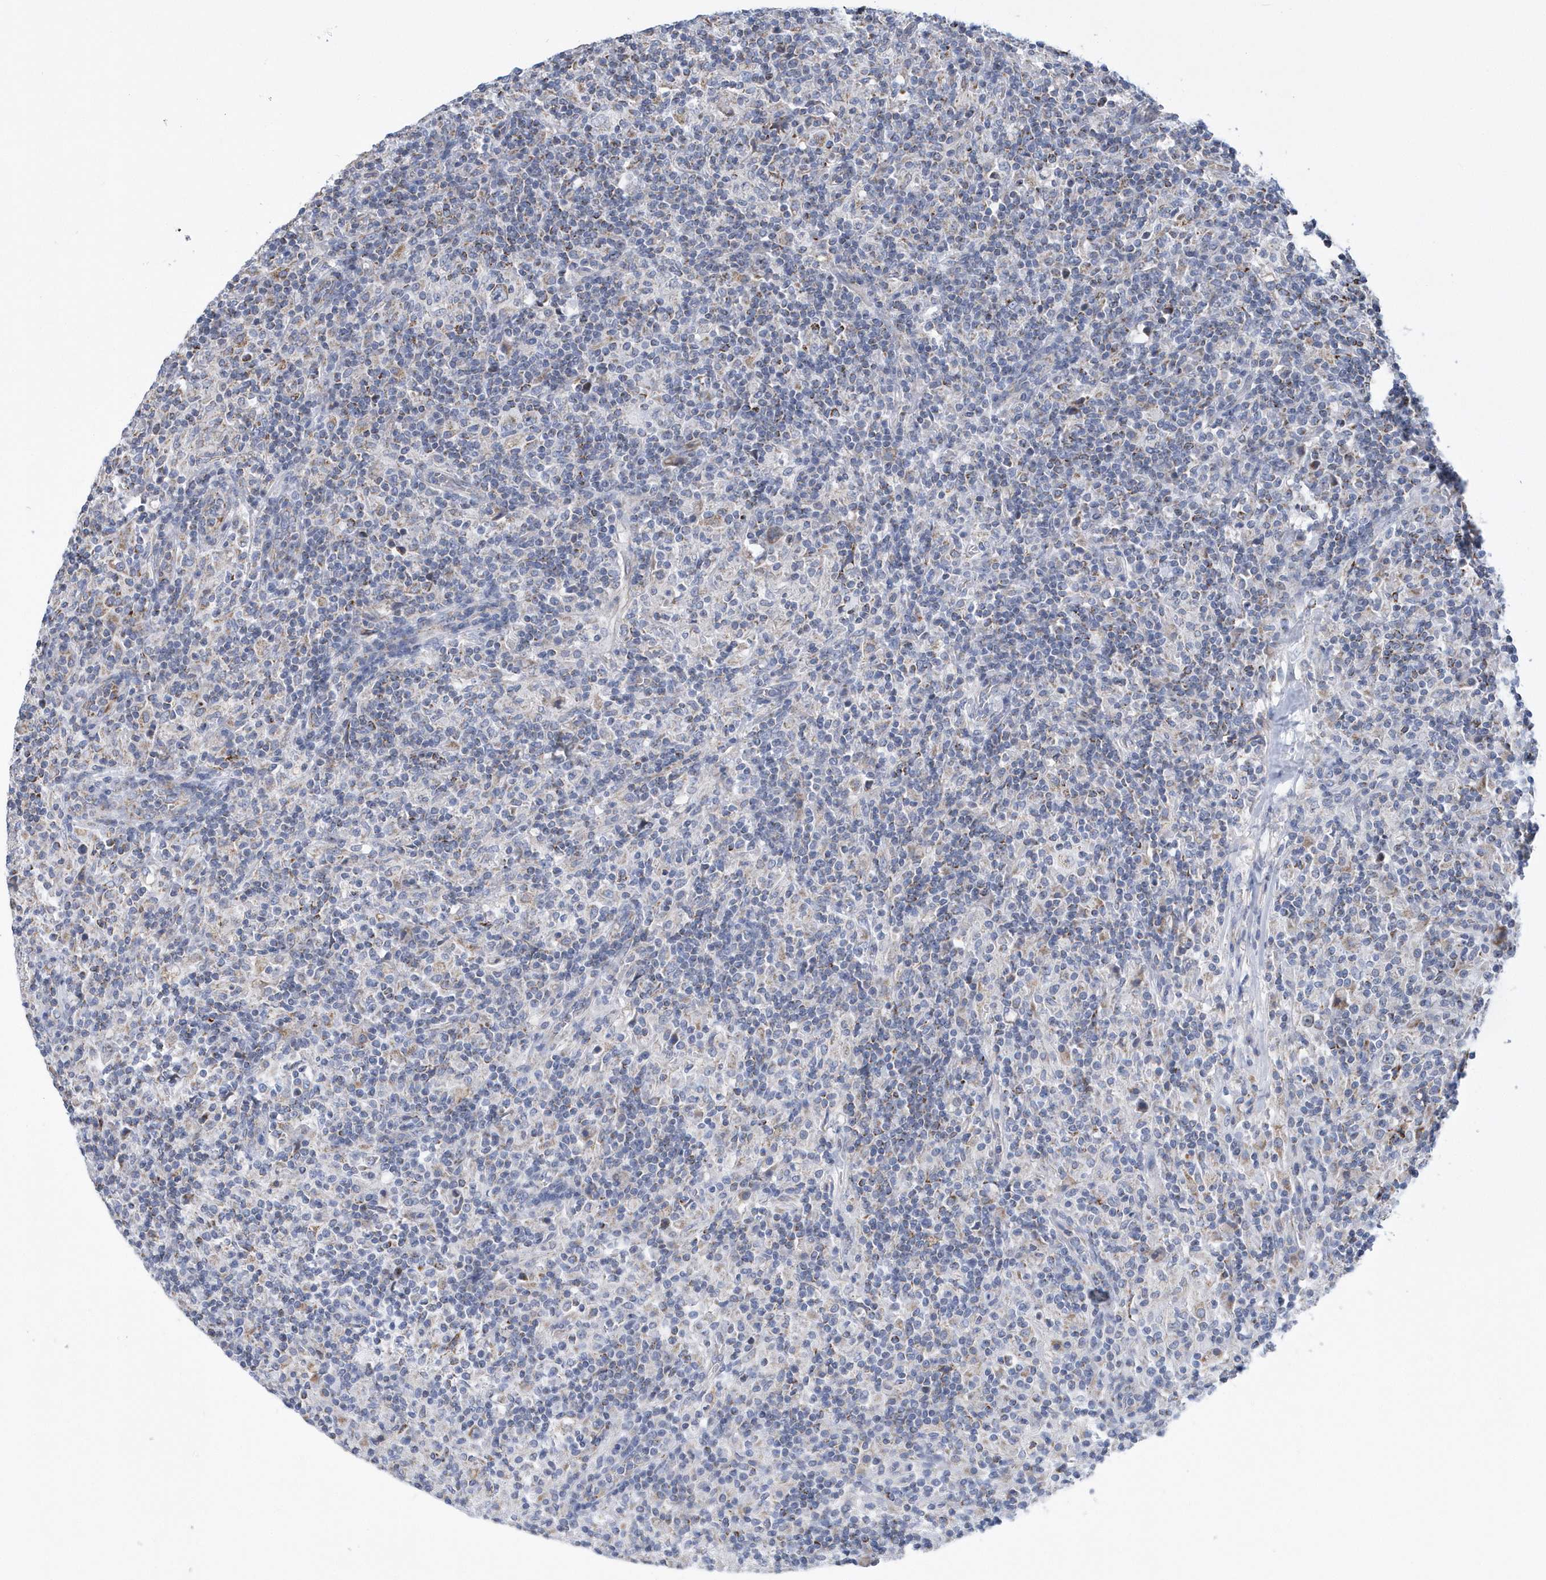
{"staining": {"intensity": "weak", "quantity": "25%-75%", "location": "cytoplasmic/membranous"}, "tissue": "lymphoma", "cell_type": "Tumor cells", "image_type": "cancer", "snomed": [{"axis": "morphology", "description": "Hodgkin's disease, NOS"}, {"axis": "topography", "description": "Lymph node"}], "caption": "Immunohistochemical staining of Hodgkin's disease exhibits low levels of weak cytoplasmic/membranous protein positivity in approximately 25%-75% of tumor cells.", "gene": "VWA5B2", "patient": {"sex": "male", "age": 70}}